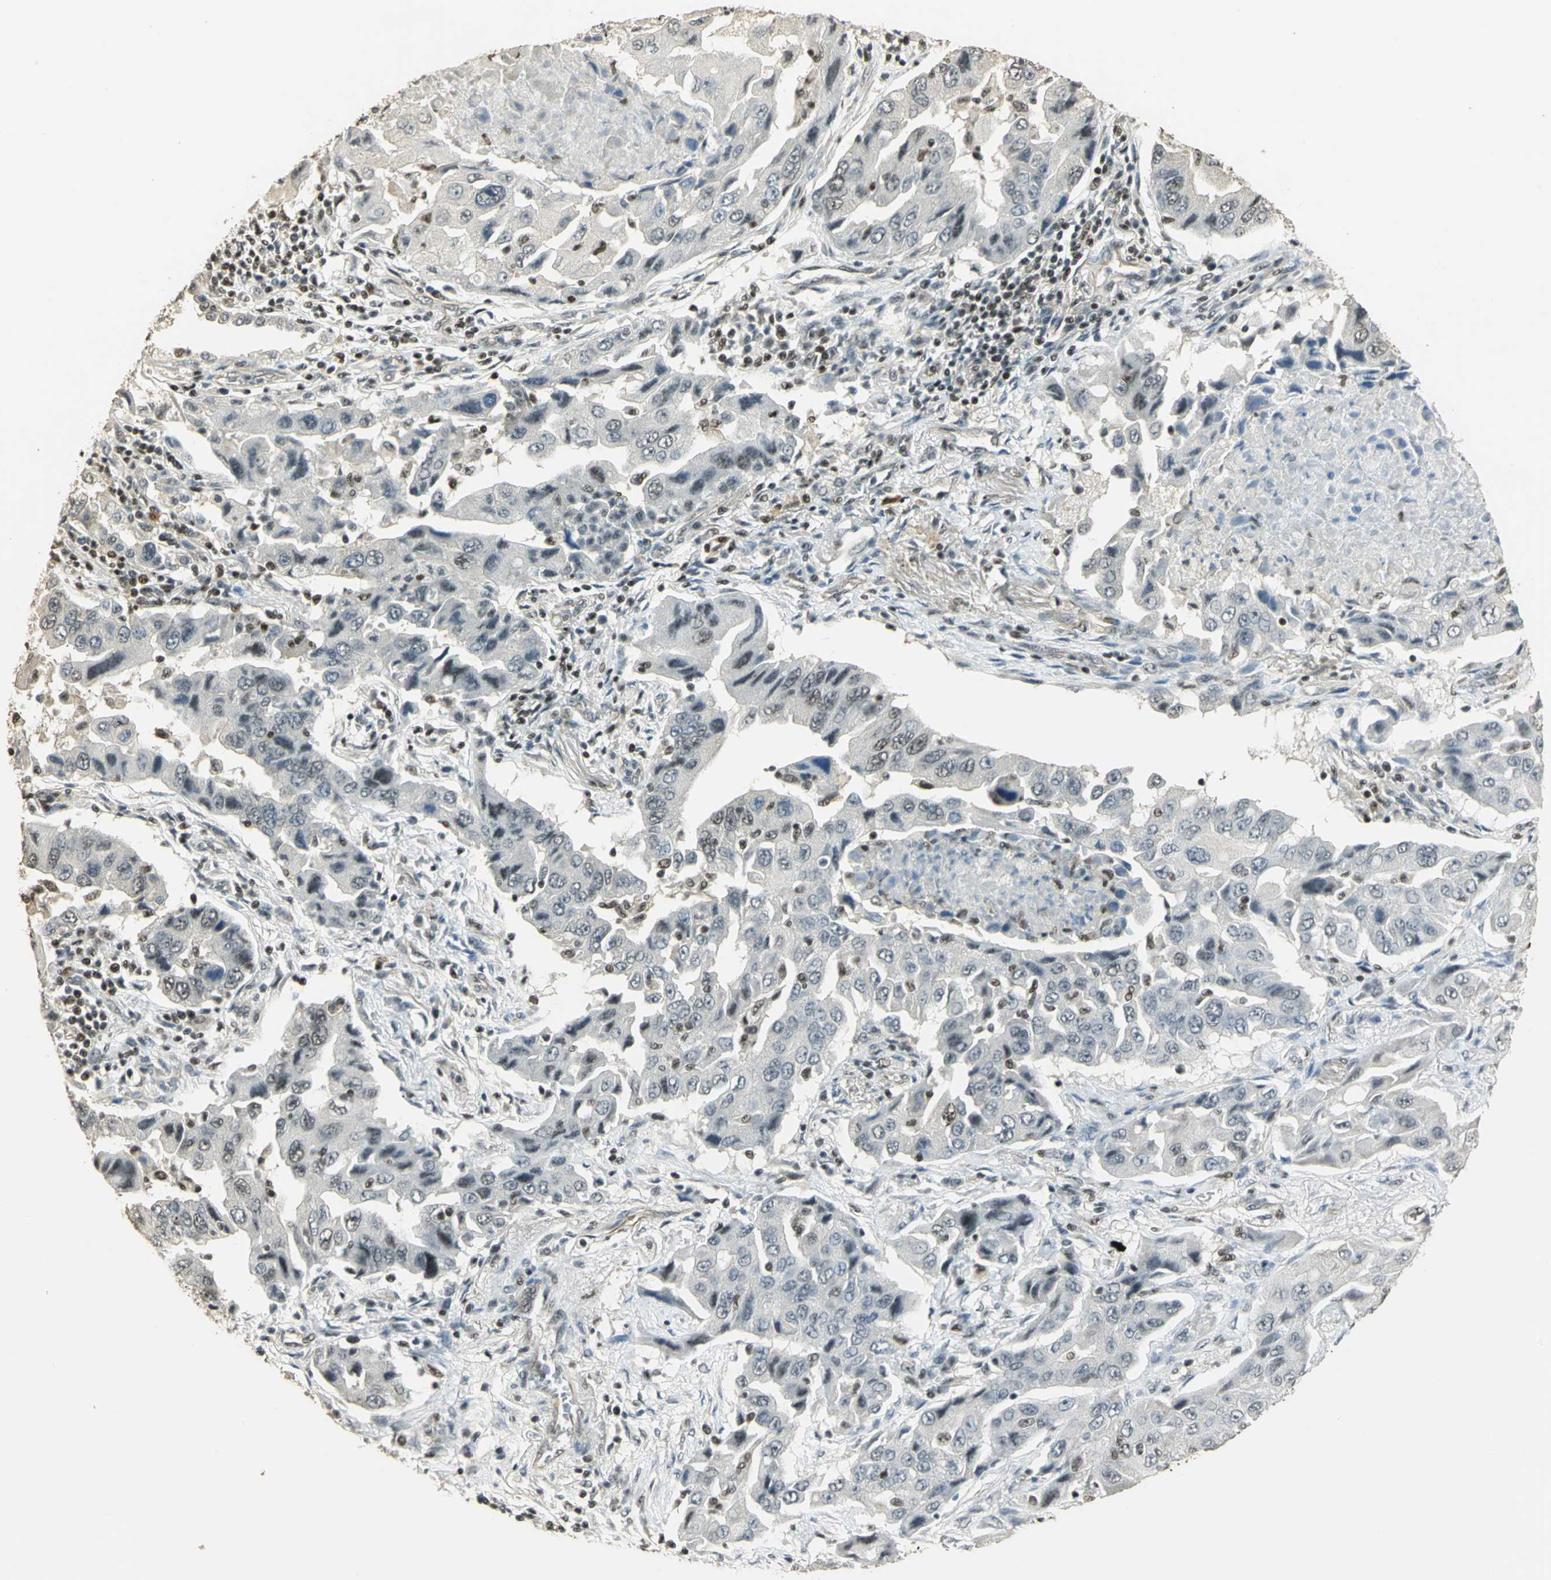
{"staining": {"intensity": "negative", "quantity": "none", "location": "none"}, "tissue": "lung cancer", "cell_type": "Tumor cells", "image_type": "cancer", "snomed": [{"axis": "morphology", "description": "Adenocarcinoma, NOS"}, {"axis": "topography", "description": "Lung"}], "caption": "Tumor cells are negative for protein expression in human lung adenocarcinoma.", "gene": "ELF1", "patient": {"sex": "female", "age": 65}}